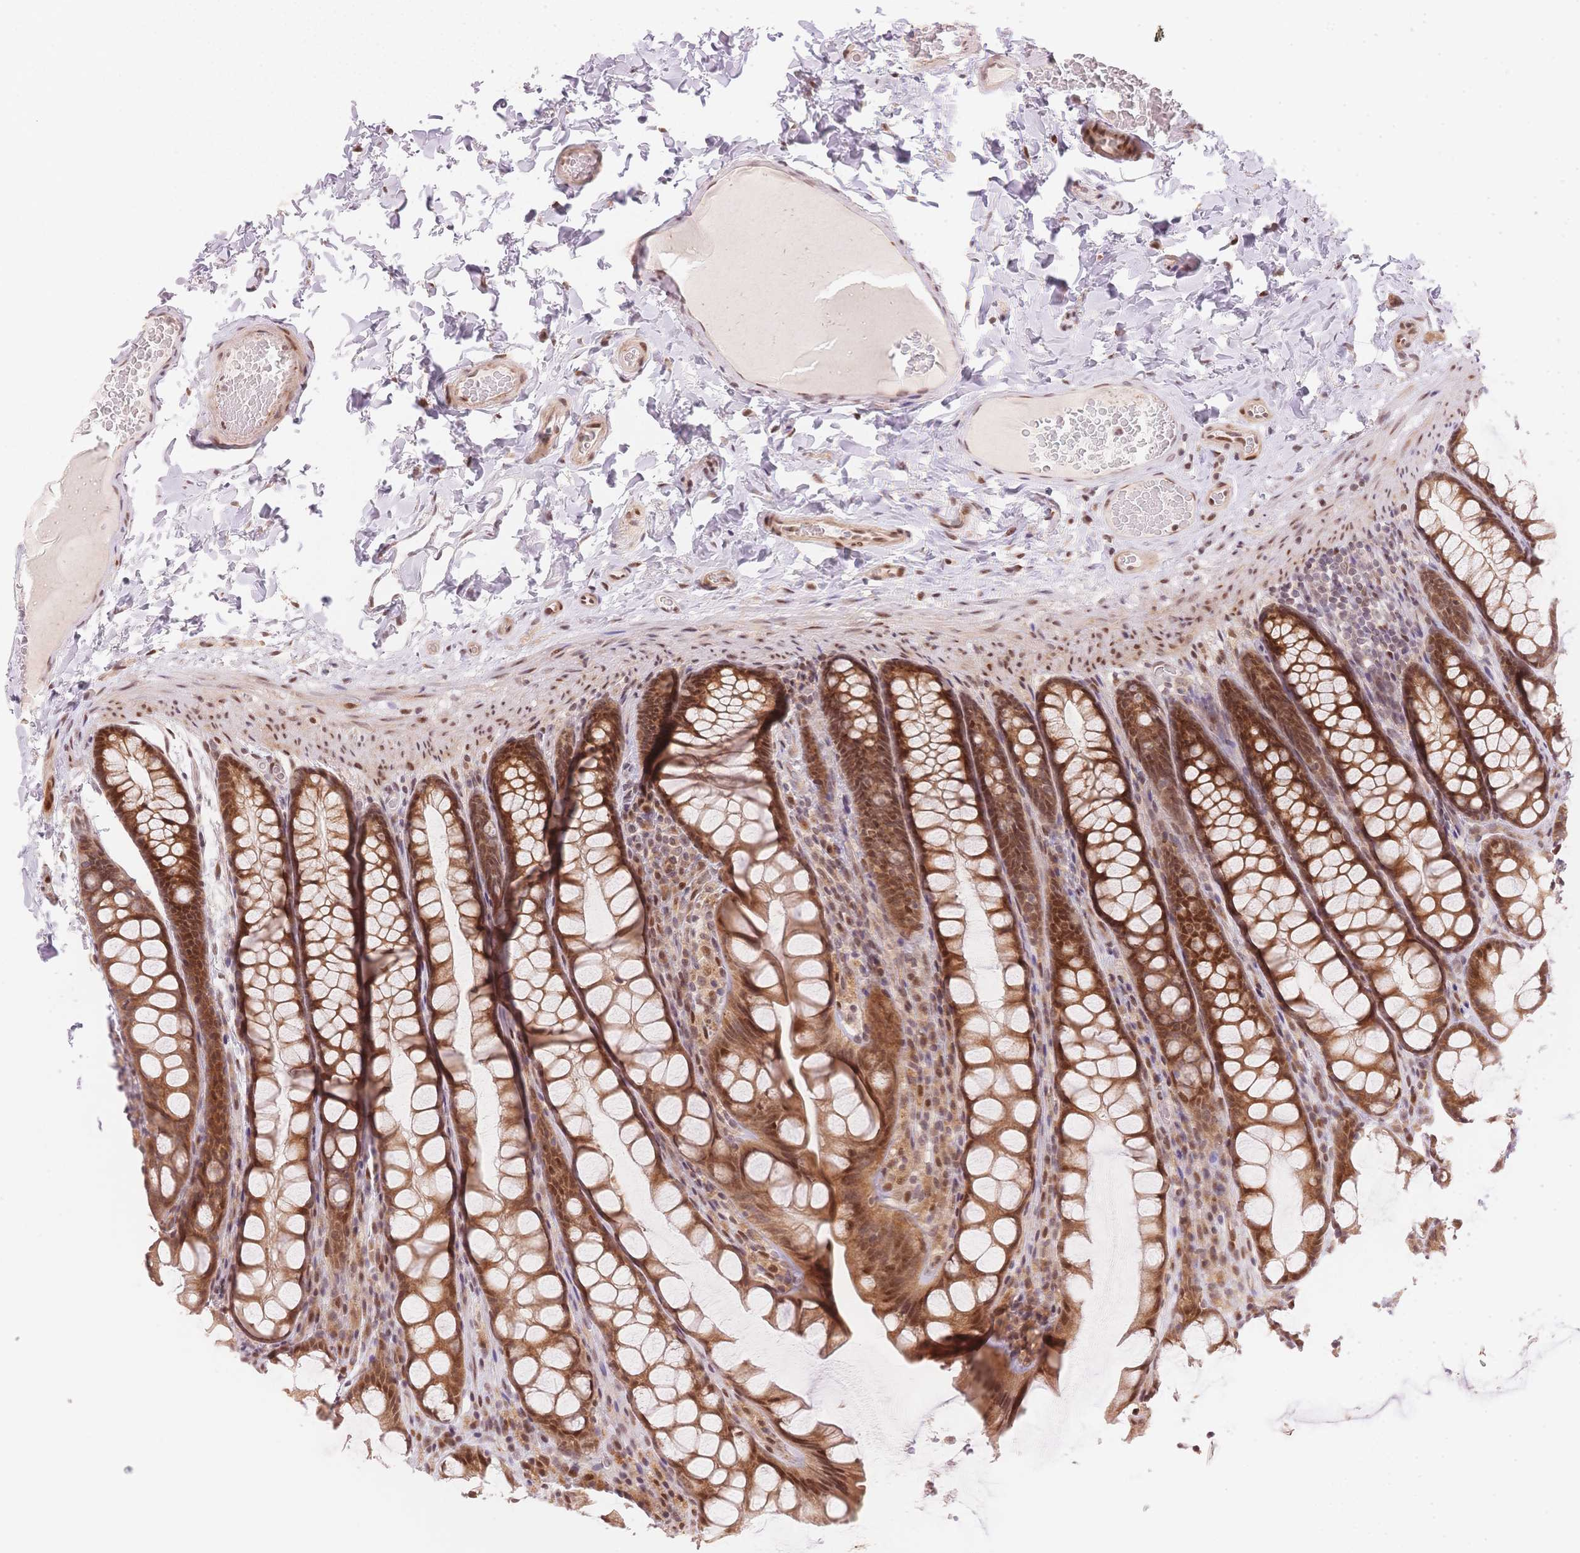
{"staining": {"intensity": "negative", "quantity": "none", "location": "none"}, "tissue": "colon", "cell_type": "Endothelial cells", "image_type": "normal", "snomed": [{"axis": "morphology", "description": "Normal tissue, NOS"}, {"axis": "topography", "description": "Colon"}], "caption": "Normal colon was stained to show a protein in brown. There is no significant expression in endothelial cells.", "gene": "STK39", "patient": {"sex": "male", "age": 47}}